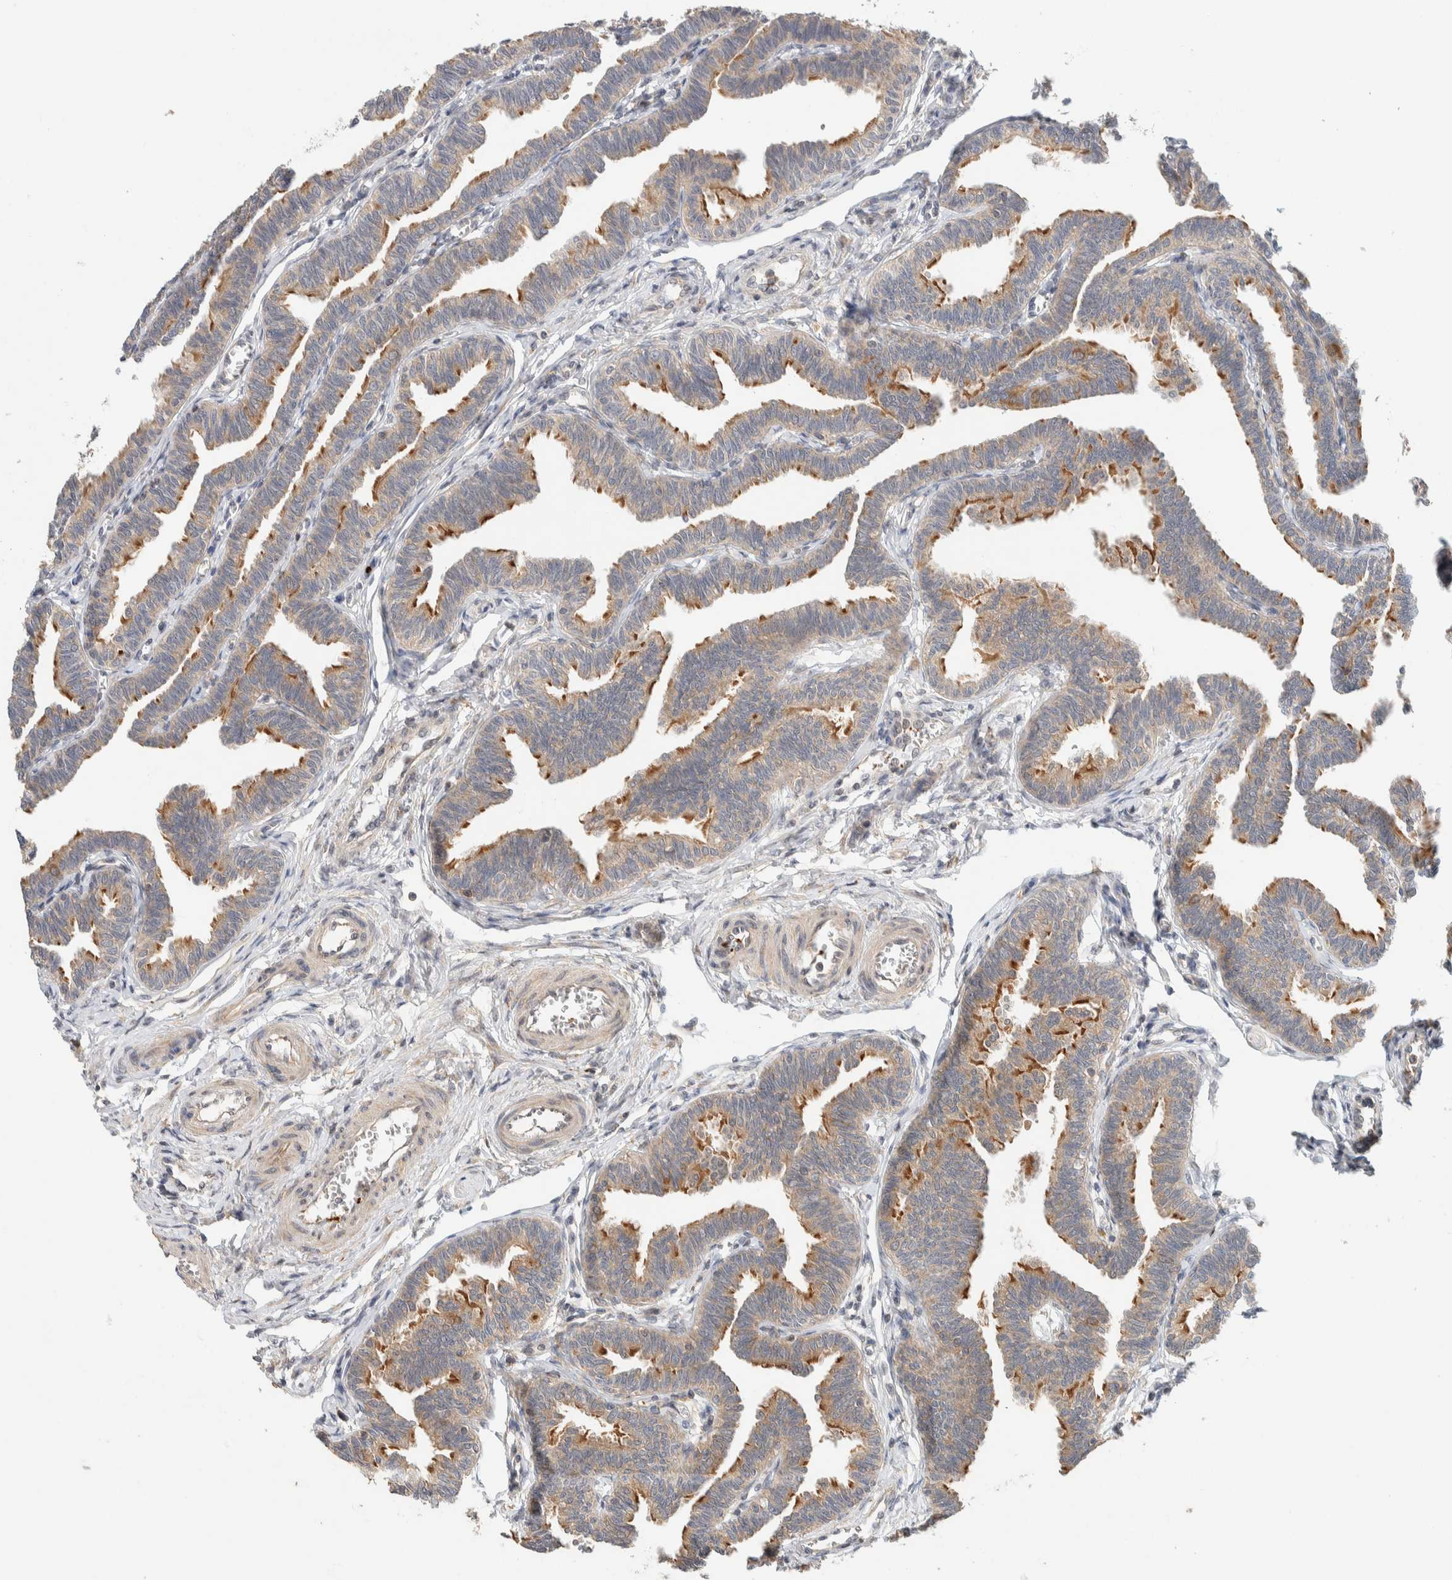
{"staining": {"intensity": "moderate", "quantity": ">75%", "location": "cytoplasmic/membranous"}, "tissue": "fallopian tube", "cell_type": "Glandular cells", "image_type": "normal", "snomed": [{"axis": "morphology", "description": "Normal tissue, NOS"}, {"axis": "topography", "description": "Fallopian tube"}, {"axis": "topography", "description": "Ovary"}], "caption": "Protein staining shows moderate cytoplasmic/membranous staining in about >75% of glandular cells in normal fallopian tube.", "gene": "KIF9", "patient": {"sex": "female", "age": 23}}